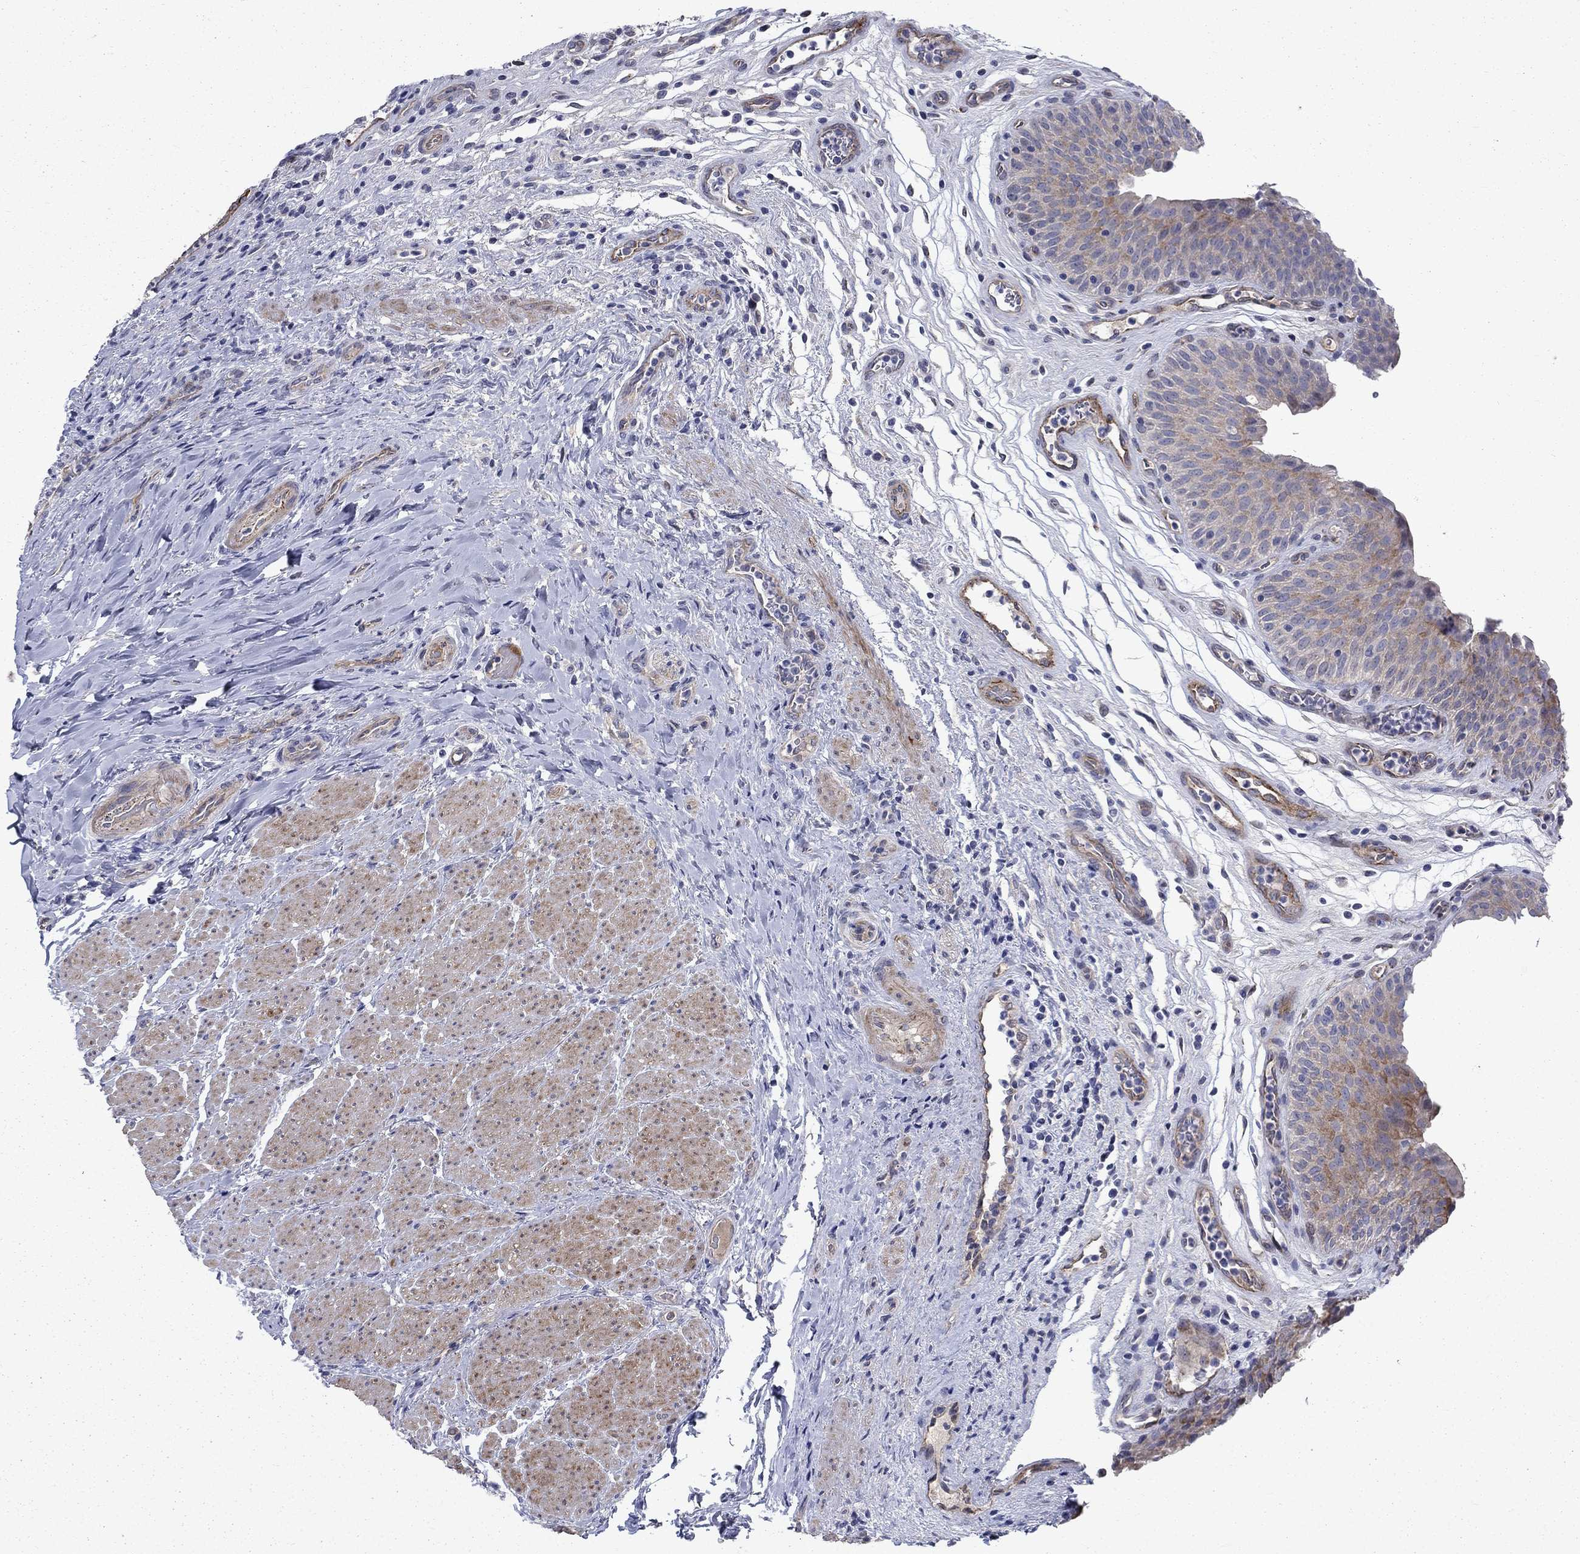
{"staining": {"intensity": "moderate", "quantity": "<25%", "location": "cytoplasmic/membranous"}, "tissue": "urinary bladder", "cell_type": "Urothelial cells", "image_type": "normal", "snomed": [{"axis": "morphology", "description": "Normal tissue, NOS"}, {"axis": "topography", "description": "Urinary bladder"}], "caption": "The image reveals a brown stain indicating the presence of a protein in the cytoplasmic/membranous of urothelial cells in urinary bladder. Using DAB (3,3'-diaminobenzidine) (brown) and hematoxylin (blue) stains, captured at high magnification using brightfield microscopy.", "gene": "SLC1A1", "patient": {"sex": "male", "age": 66}}